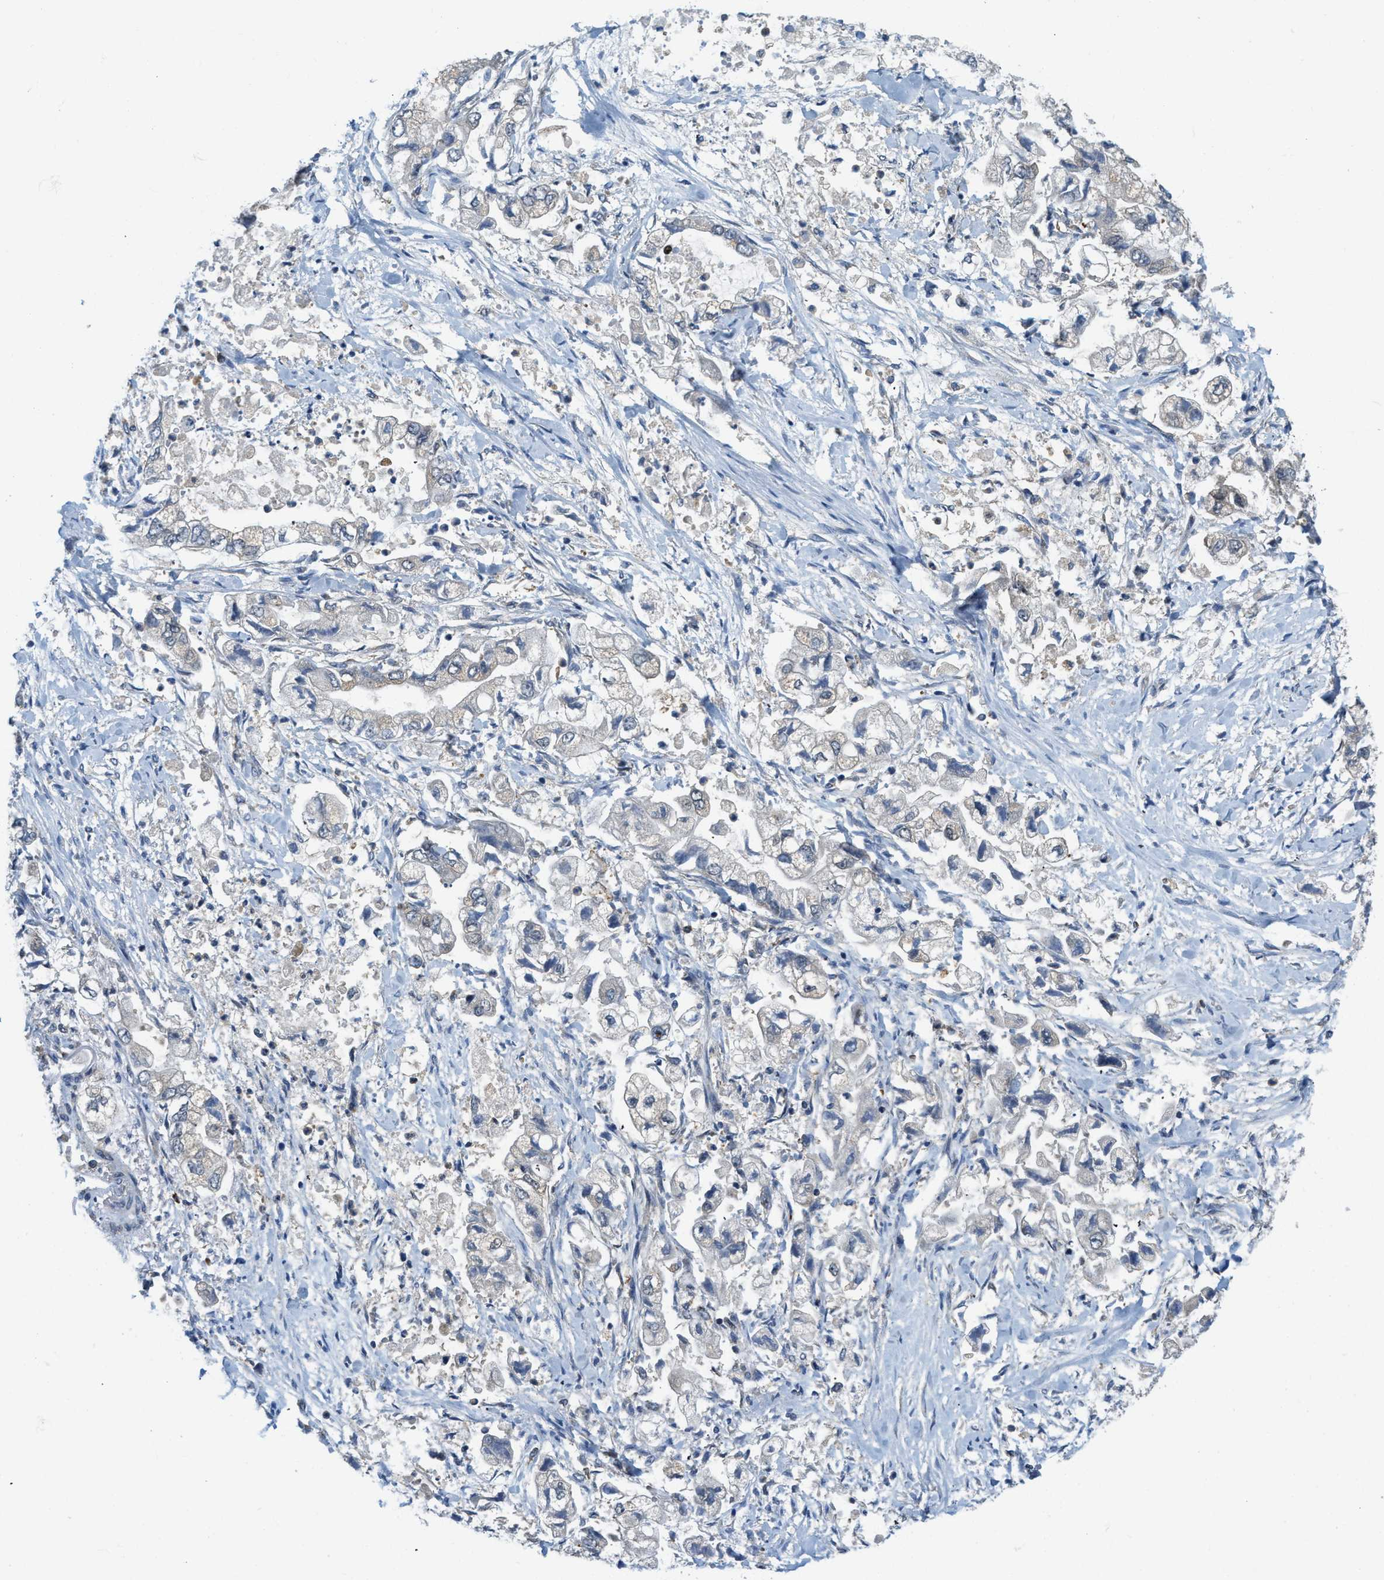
{"staining": {"intensity": "negative", "quantity": "none", "location": "none"}, "tissue": "stomach cancer", "cell_type": "Tumor cells", "image_type": "cancer", "snomed": [{"axis": "morphology", "description": "Normal tissue, NOS"}, {"axis": "morphology", "description": "Adenocarcinoma, NOS"}, {"axis": "topography", "description": "Stomach"}], "caption": "An image of human stomach cancer (adenocarcinoma) is negative for staining in tumor cells.", "gene": "STARD3NL", "patient": {"sex": "male", "age": 62}}